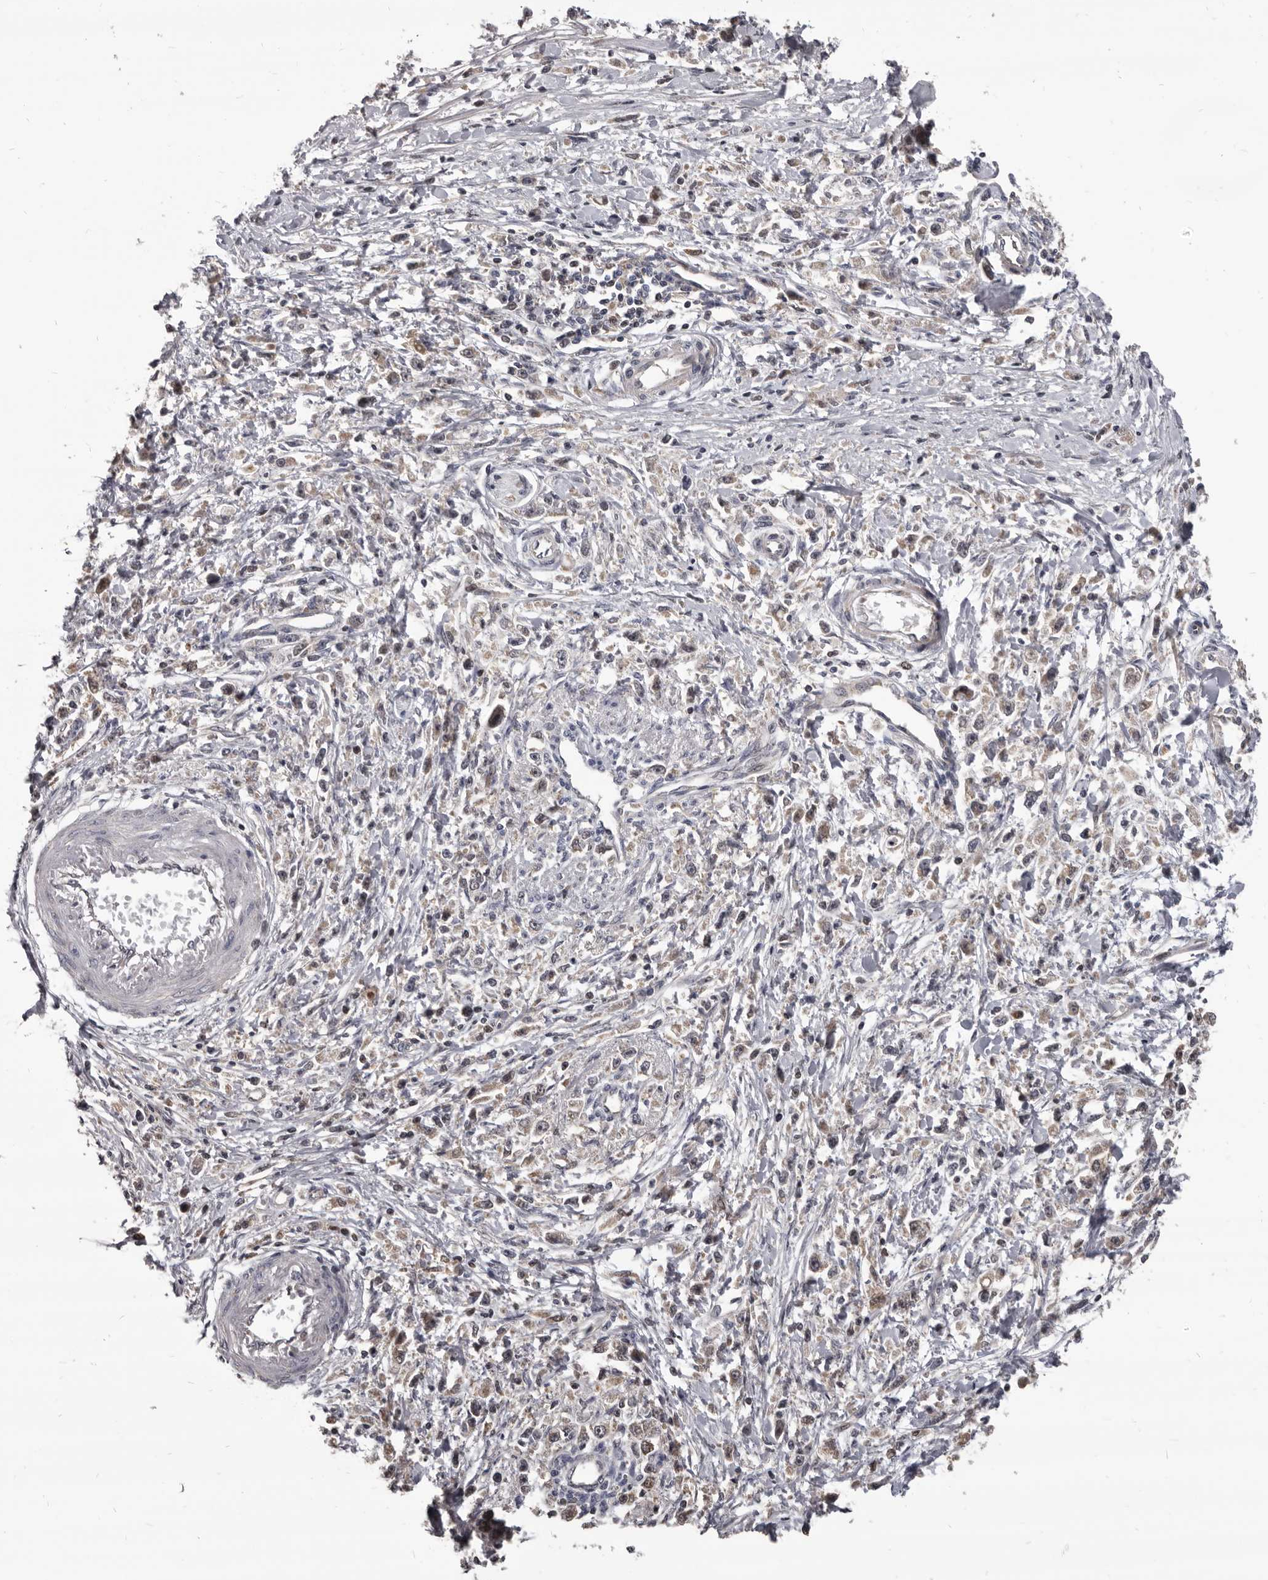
{"staining": {"intensity": "weak", "quantity": "25%-75%", "location": "cytoplasmic/membranous"}, "tissue": "stomach cancer", "cell_type": "Tumor cells", "image_type": "cancer", "snomed": [{"axis": "morphology", "description": "Adenocarcinoma, NOS"}, {"axis": "topography", "description": "Stomach"}], "caption": "High-magnification brightfield microscopy of stomach adenocarcinoma stained with DAB (brown) and counterstained with hematoxylin (blue). tumor cells exhibit weak cytoplasmic/membranous staining is identified in about25%-75% of cells.", "gene": "MAP3K14", "patient": {"sex": "female", "age": 59}}